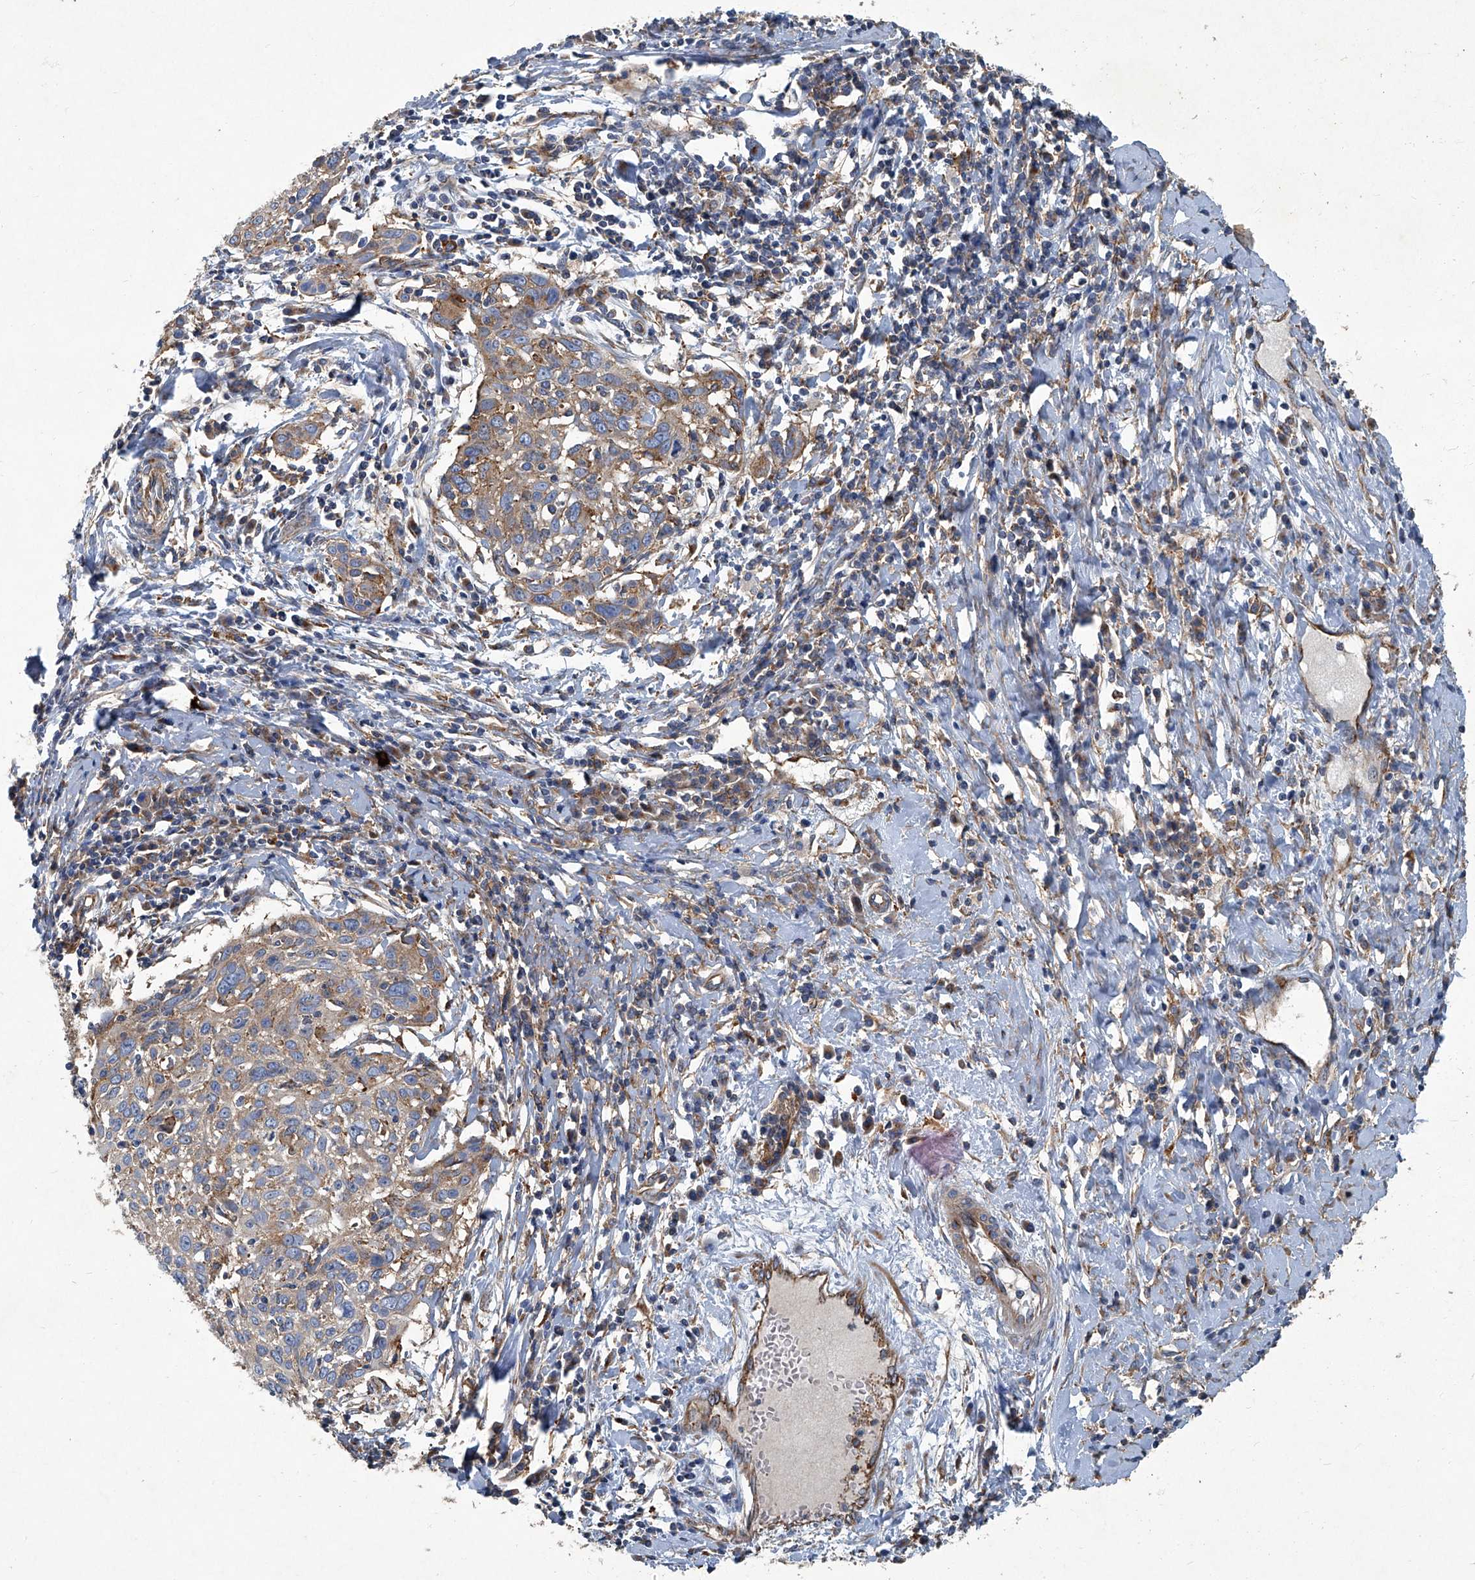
{"staining": {"intensity": "weak", "quantity": "25%-75%", "location": "cytoplasmic/membranous"}, "tissue": "cervical cancer", "cell_type": "Tumor cells", "image_type": "cancer", "snomed": [{"axis": "morphology", "description": "Squamous cell carcinoma, NOS"}, {"axis": "topography", "description": "Cervix"}], "caption": "Tumor cells display low levels of weak cytoplasmic/membranous staining in about 25%-75% of cells in human squamous cell carcinoma (cervical).", "gene": "PIGH", "patient": {"sex": "female", "age": 51}}